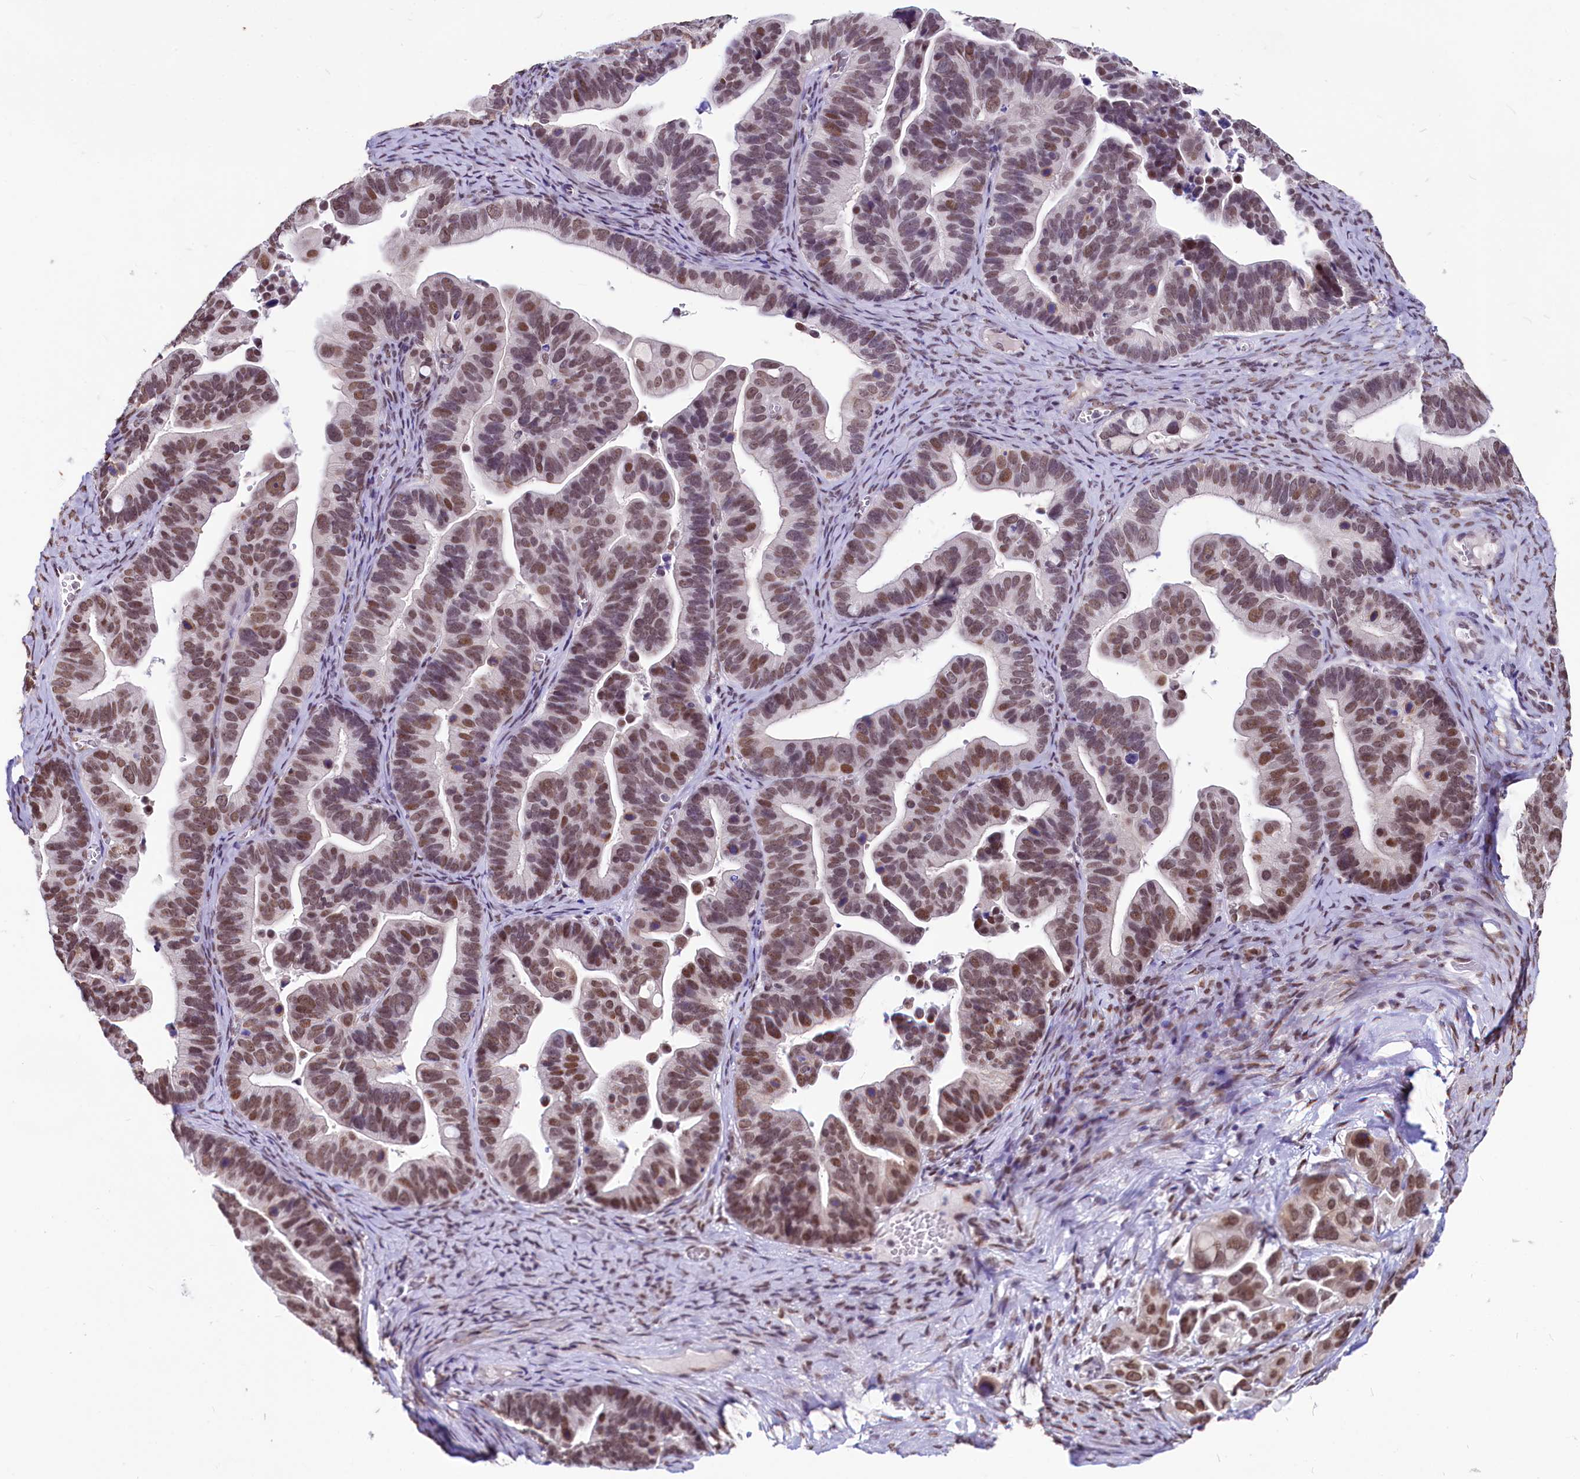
{"staining": {"intensity": "moderate", "quantity": ">75%", "location": "nuclear"}, "tissue": "ovarian cancer", "cell_type": "Tumor cells", "image_type": "cancer", "snomed": [{"axis": "morphology", "description": "Cystadenocarcinoma, serous, NOS"}, {"axis": "topography", "description": "Ovary"}], "caption": "Immunohistochemical staining of ovarian cancer (serous cystadenocarcinoma) displays medium levels of moderate nuclear staining in about >75% of tumor cells. The staining was performed using DAB (3,3'-diaminobenzidine) to visualize the protein expression in brown, while the nuclei were stained in blue with hematoxylin (Magnification: 20x).", "gene": "PARPBP", "patient": {"sex": "female", "age": 56}}